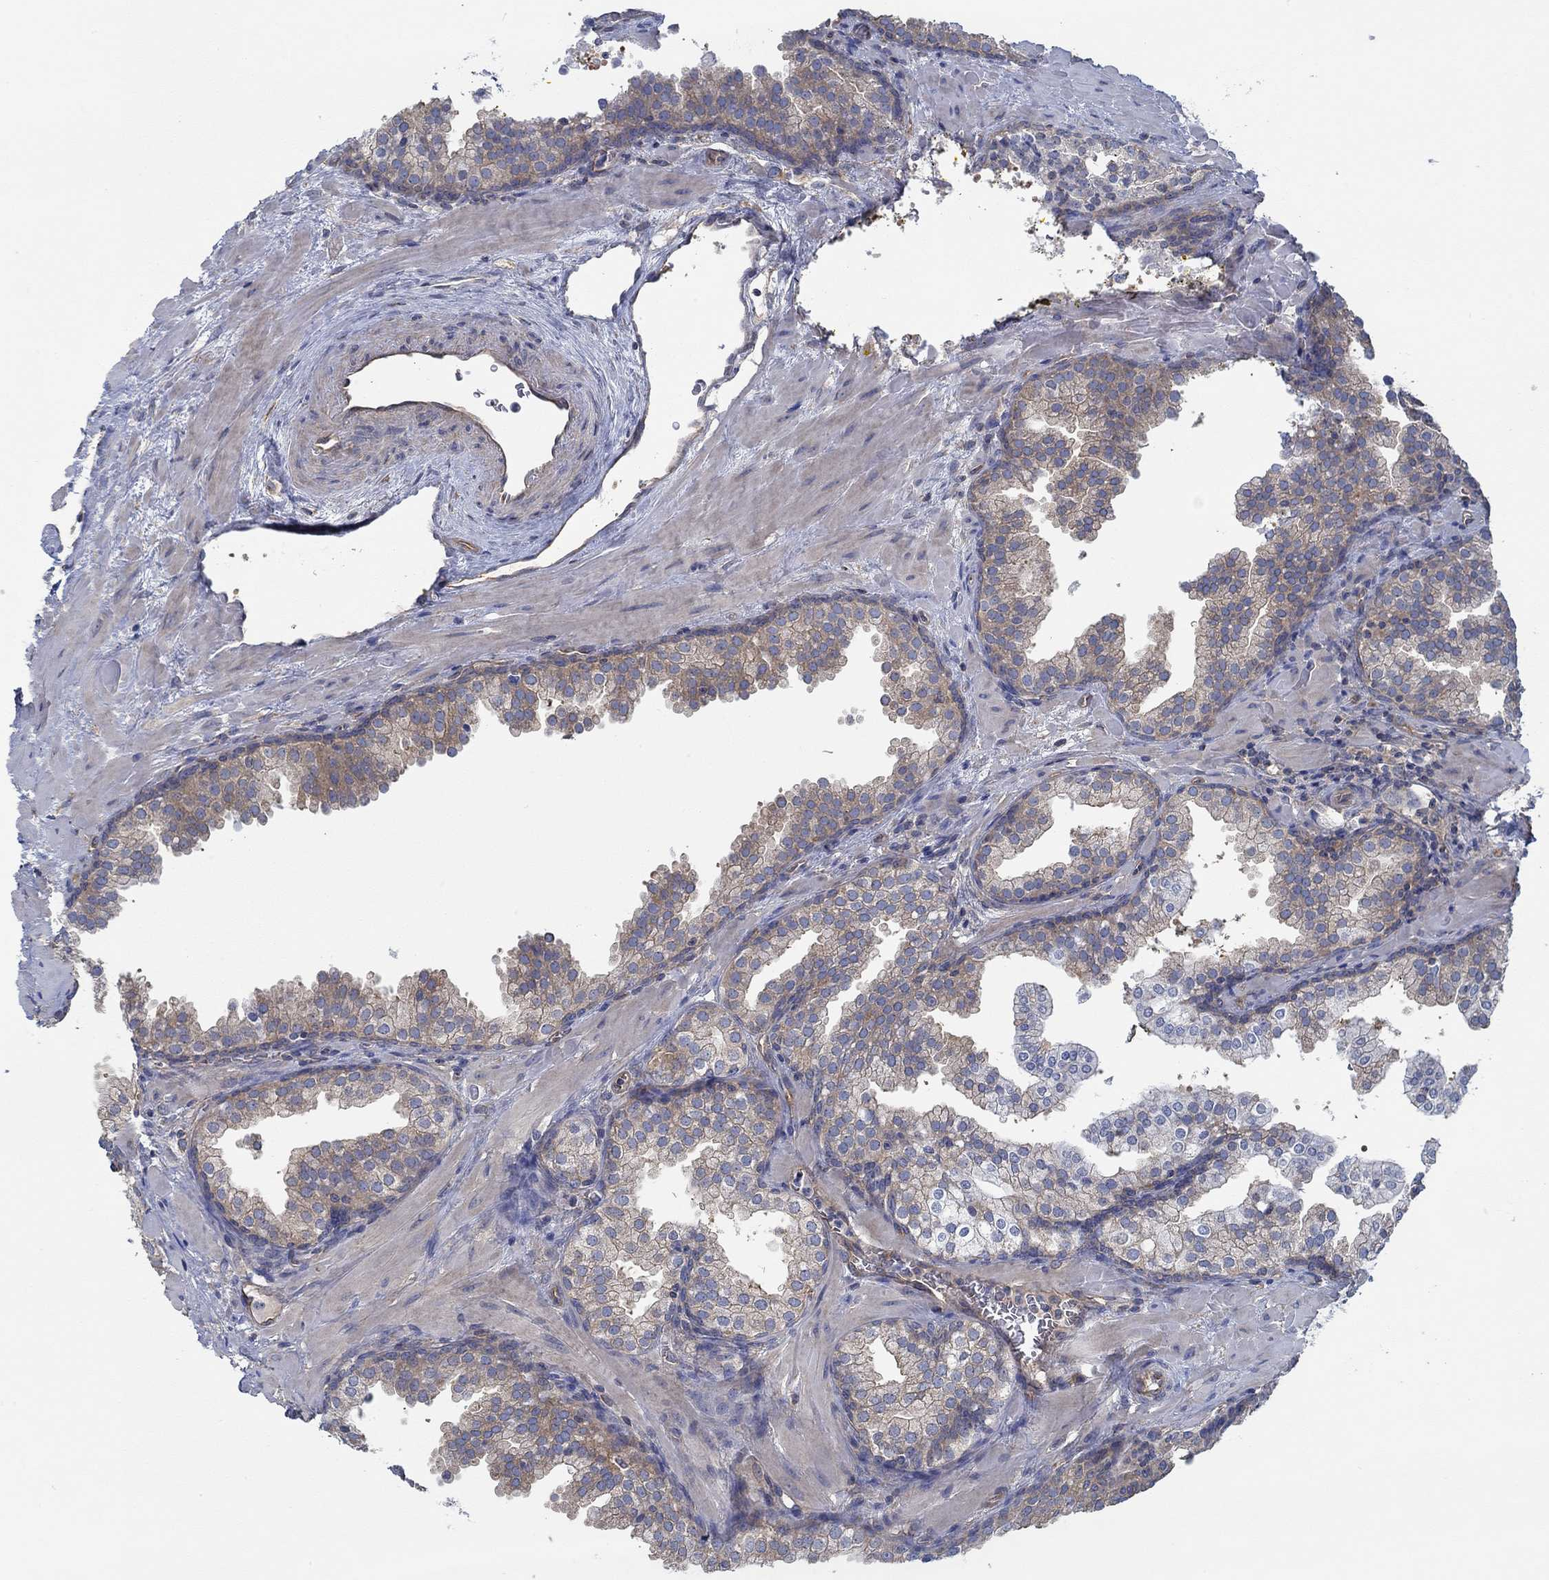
{"staining": {"intensity": "moderate", "quantity": "25%-75%", "location": "cytoplasmic/membranous"}, "tissue": "prostate cancer", "cell_type": "Tumor cells", "image_type": "cancer", "snomed": [{"axis": "morphology", "description": "Adenocarcinoma, NOS"}, {"axis": "topography", "description": "Prostate"}], "caption": "A brown stain shows moderate cytoplasmic/membranous positivity of a protein in prostate cancer (adenocarcinoma) tumor cells.", "gene": "SPAG9", "patient": {"sex": "male", "age": 66}}